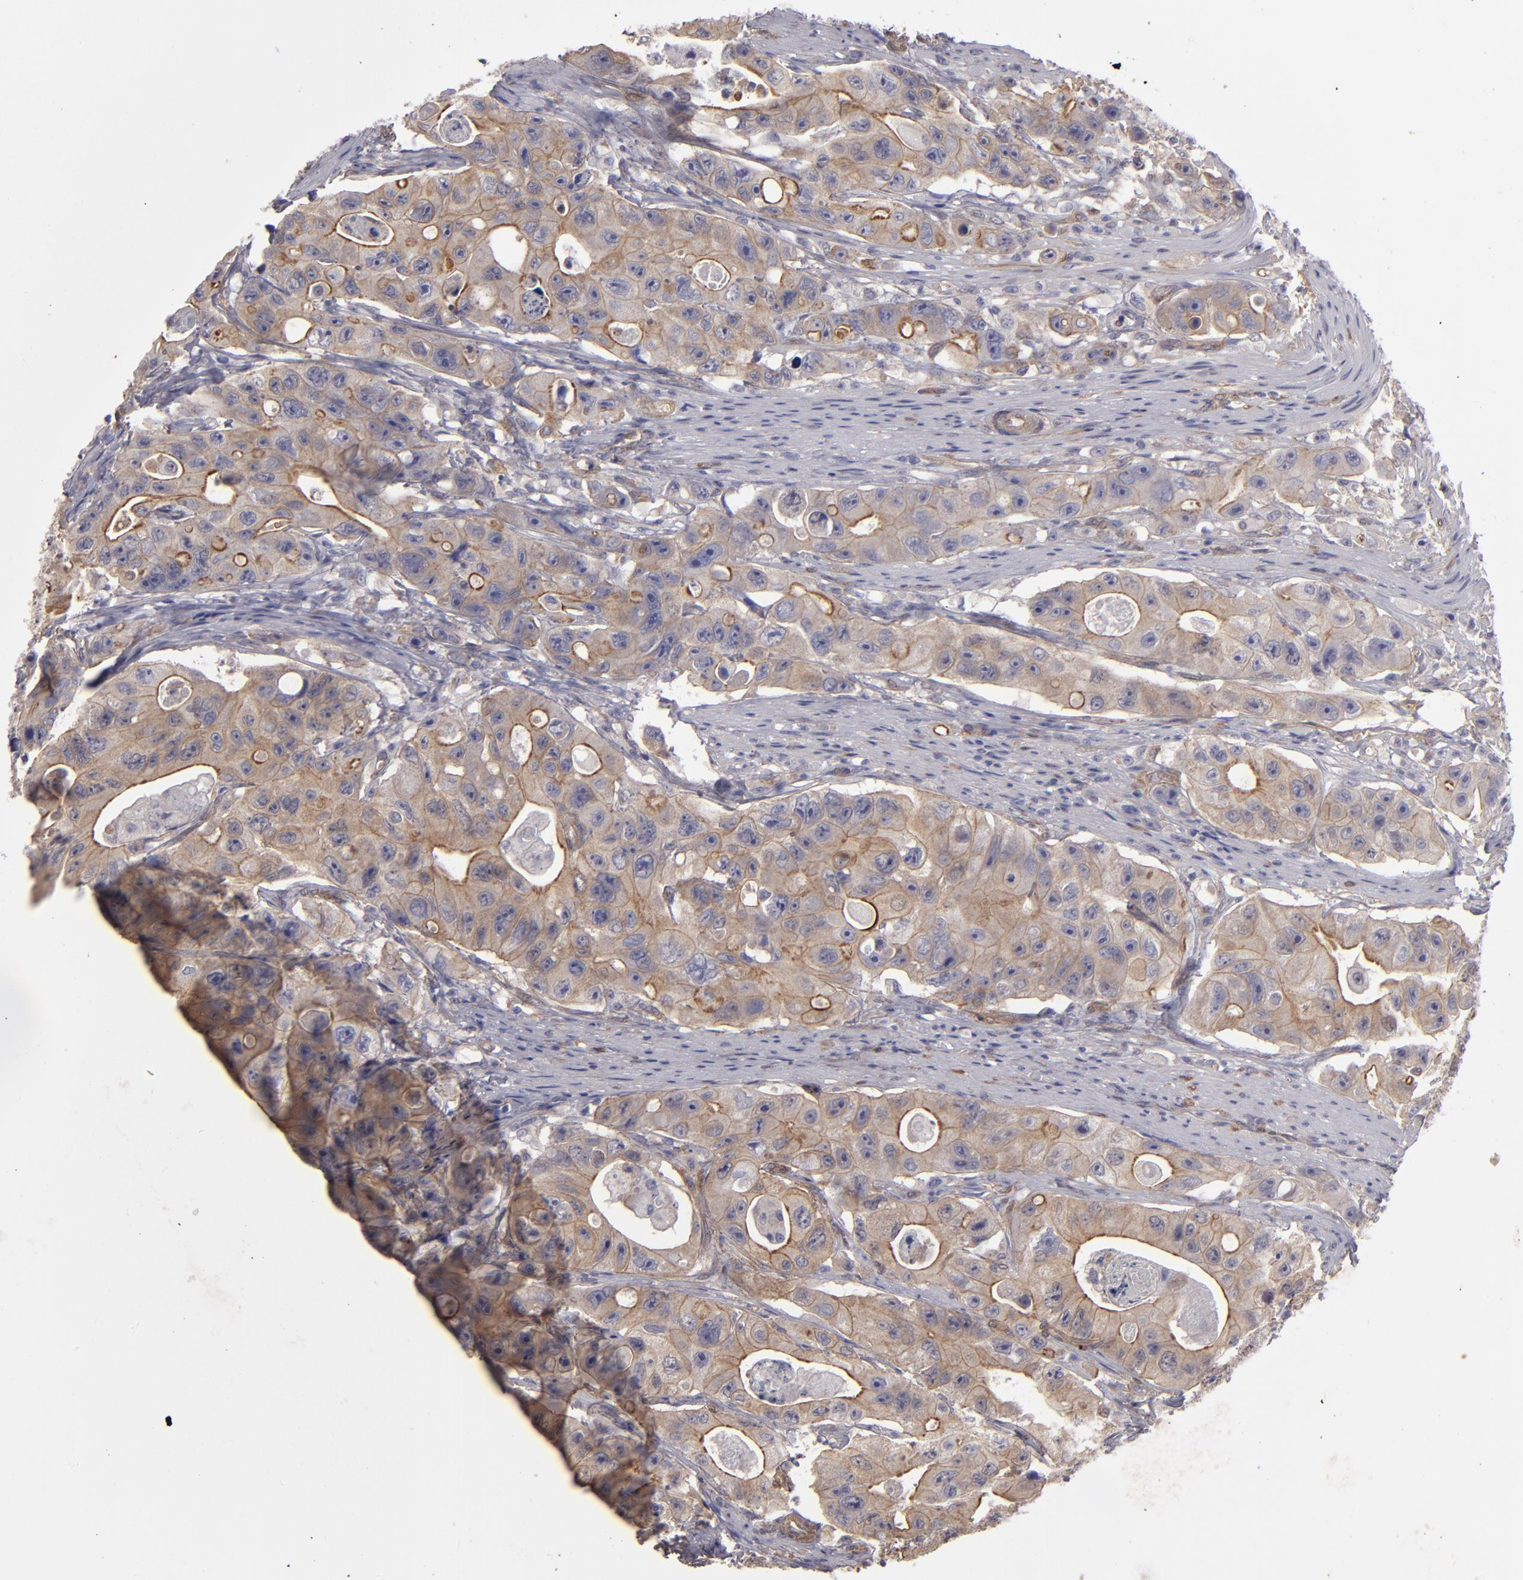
{"staining": {"intensity": "weak", "quantity": ">75%", "location": "cytoplasmic/membranous"}, "tissue": "colorectal cancer", "cell_type": "Tumor cells", "image_type": "cancer", "snomed": [{"axis": "morphology", "description": "Adenocarcinoma, NOS"}, {"axis": "topography", "description": "Colon"}], "caption": "This image displays colorectal cancer stained with IHC to label a protein in brown. The cytoplasmic/membranous of tumor cells show weak positivity for the protein. Nuclei are counter-stained blue.", "gene": "NDRG2", "patient": {"sex": "female", "age": 46}}